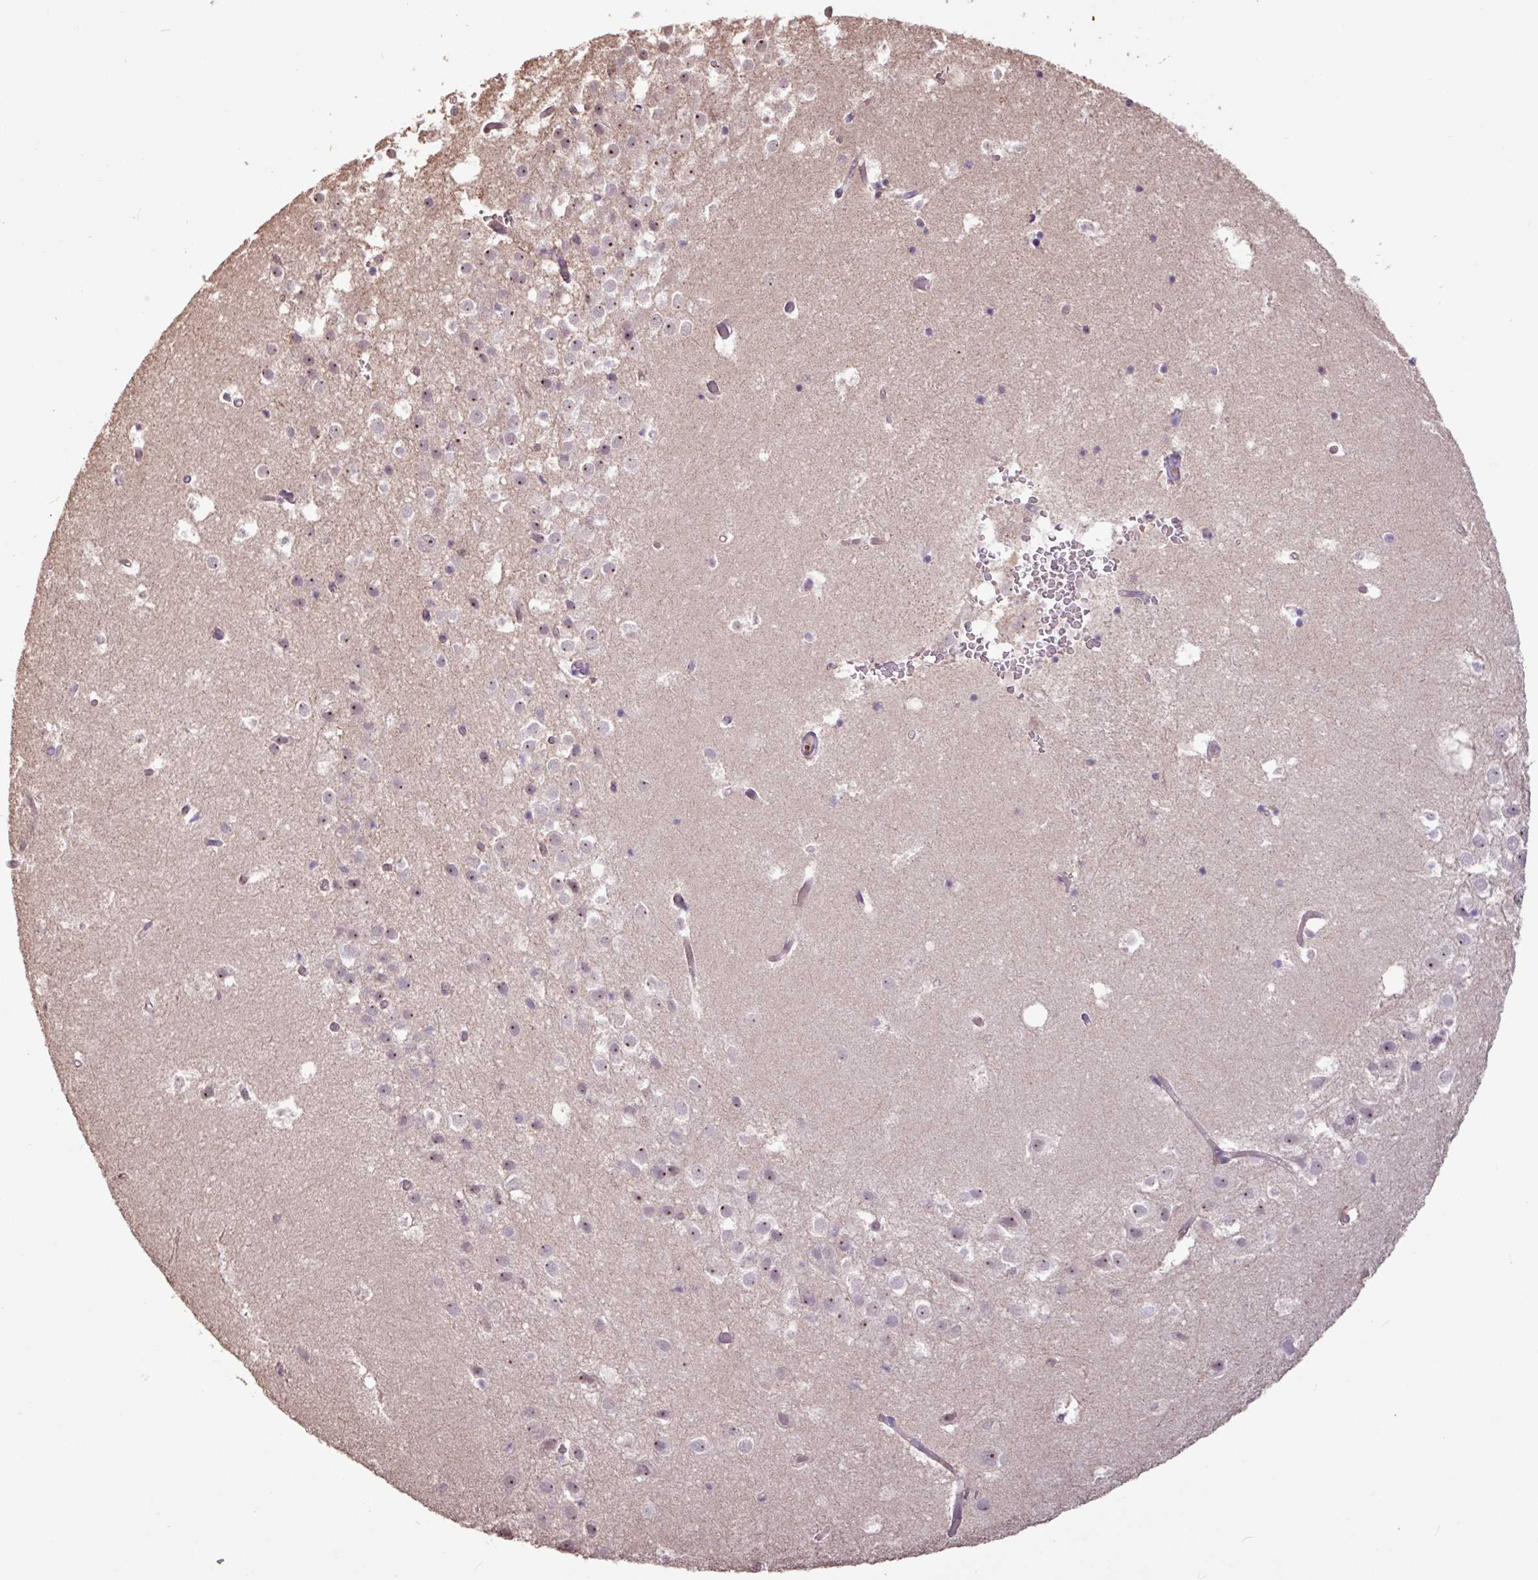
{"staining": {"intensity": "negative", "quantity": "none", "location": "none"}, "tissue": "hippocampus", "cell_type": "Glial cells", "image_type": "normal", "snomed": [{"axis": "morphology", "description": "Normal tissue, NOS"}, {"axis": "topography", "description": "Hippocampus"}], "caption": "This is a photomicrograph of immunohistochemistry staining of unremarkable hippocampus, which shows no staining in glial cells.", "gene": "L3MBTL3", "patient": {"sex": "female", "age": 52}}